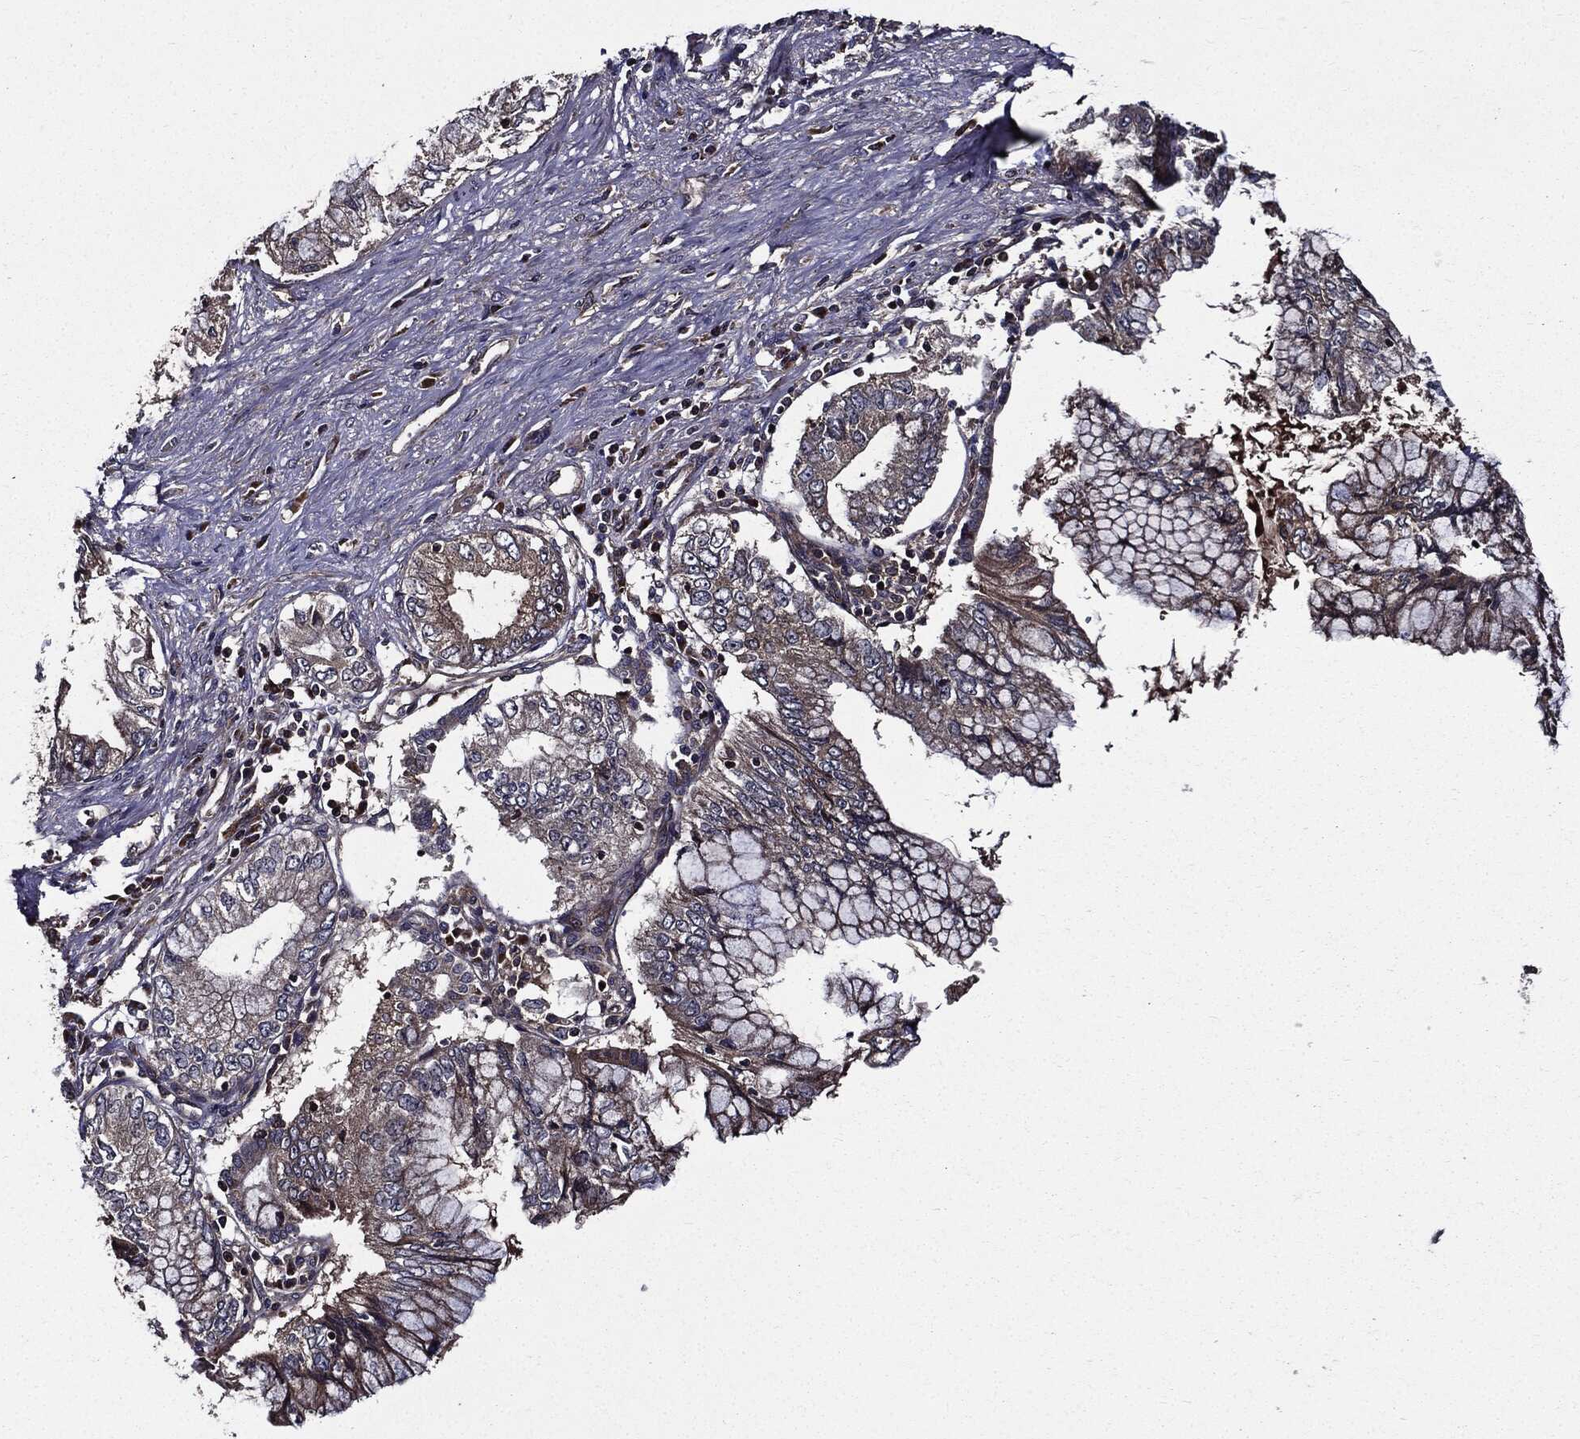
{"staining": {"intensity": "negative", "quantity": "none", "location": "none"}, "tissue": "pancreatic cancer", "cell_type": "Tumor cells", "image_type": "cancer", "snomed": [{"axis": "morphology", "description": "Adenocarcinoma, NOS"}, {"axis": "topography", "description": "Pancreas"}], "caption": "IHC photomicrograph of human pancreatic cancer (adenocarcinoma) stained for a protein (brown), which displays no staining in tumor cells.", "gene": "HTT", "patient": {"sex": "female", "age": 73}}